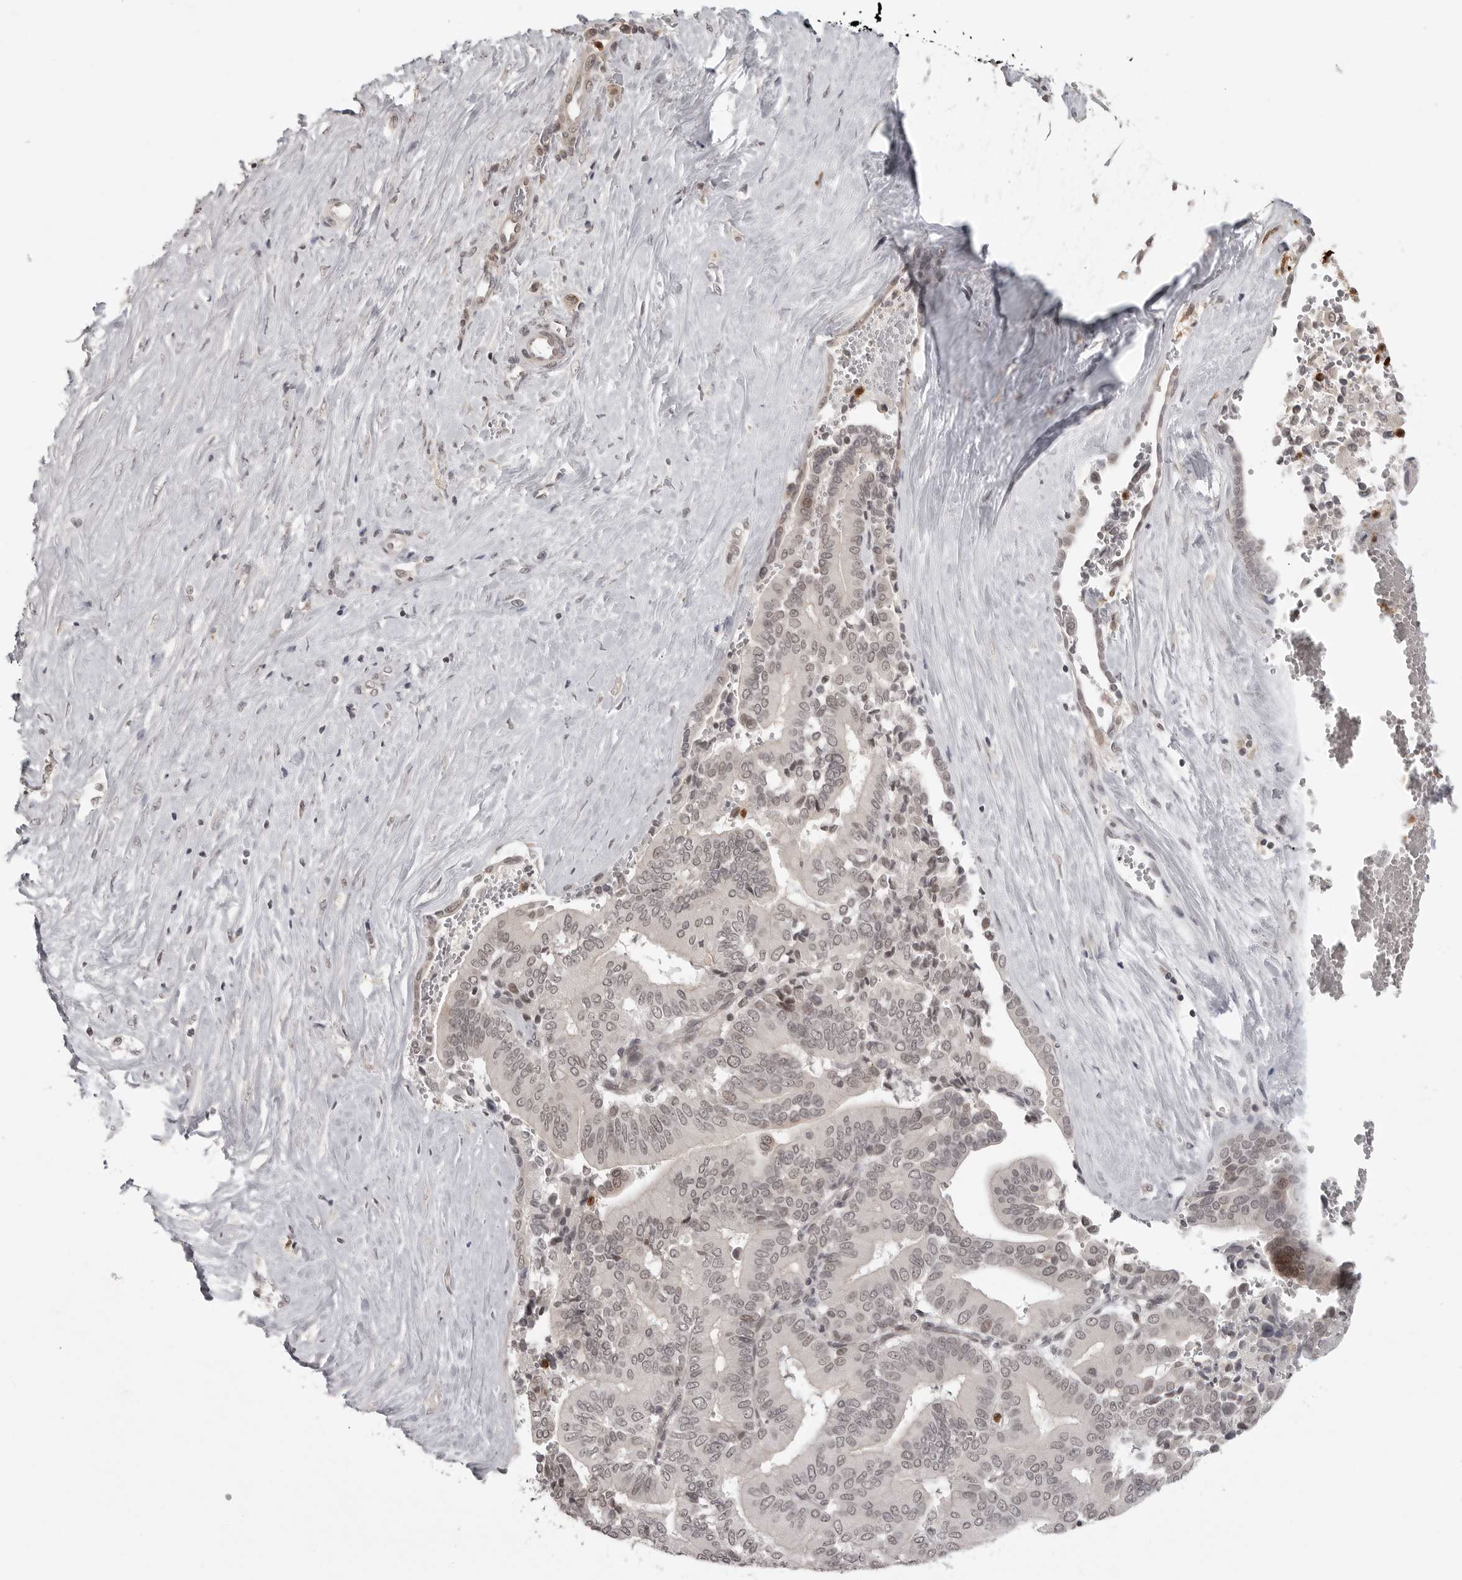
{"staining": {"intensity": "moderate", "quantity": "25%-75%", "location": "nuclear"}, "tissue": "liver cancer", "cell_type": "Tumor cells", "image_type": "cancer", "snomed": [{"axis": "morphology", "description": "Cholangiocarcinoma"}, {"axis": "topography", "description": "Liver"}], "caption": "A medium amount of moderate nuclear staining is appreciated in about 25%-75% of tumor cells in liver cancer tissue.", "gene": "PEG3", "patient": {"sex": "female", "age": 75}}